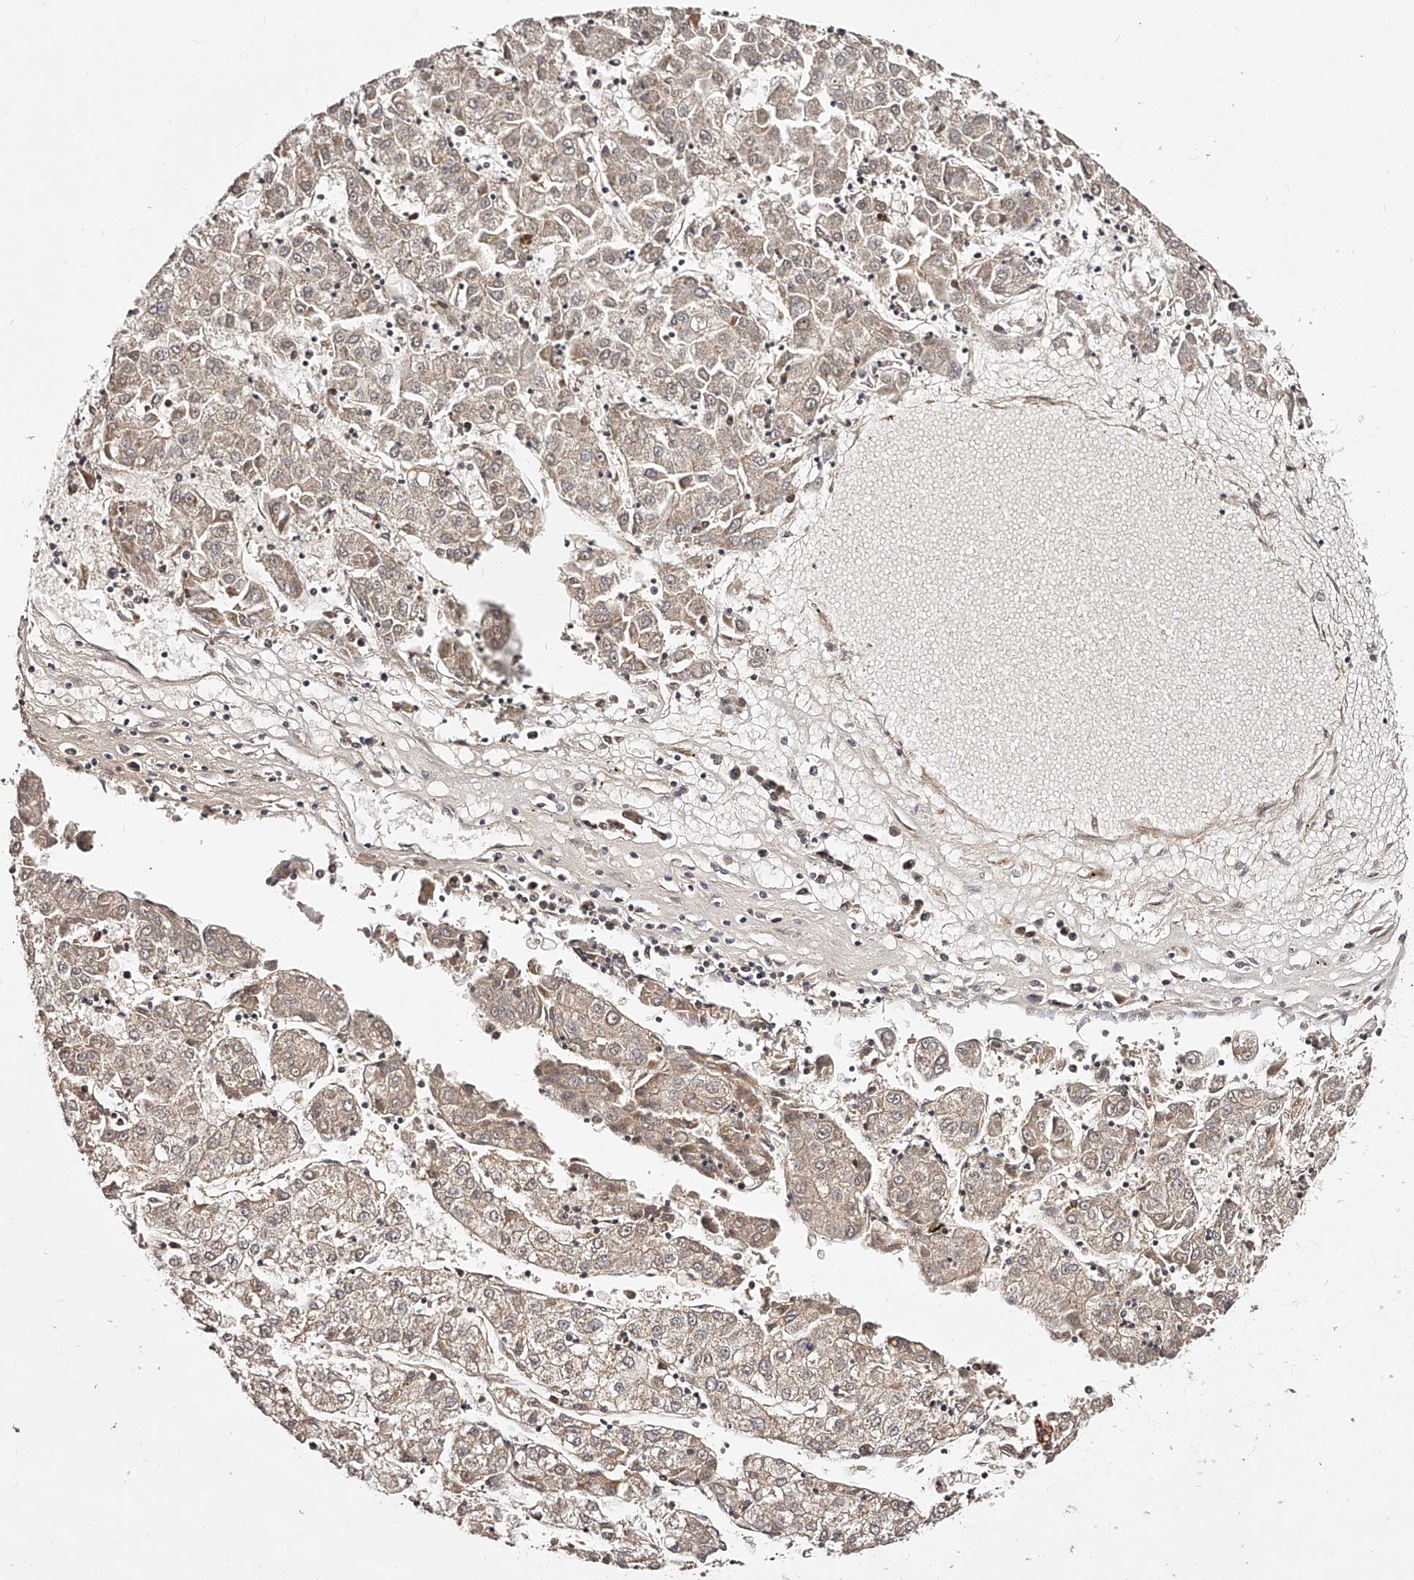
{"staining": {"intensity": "weak", "quantity": "25%-75%", "location": "cytoplasmic/membranous"}, "tissue": "liver cancer", "cell_type": "Tumor cells", "image_type": "cancer", "snomed": [{"axis": "morphology", "description": "Carcinoma, Hepatocellular, NOS"}, {"axis": "topography", "description": "Liver"}], "caption": "Immunohistochemical staining of liver hepatocellular carcinoma displays weak cytoplasmic/membranous protein staining in approximately 25%-75% of tumor cells.", "gene": "ZNF502", "patient": {"sex": "male", "age": 72}}